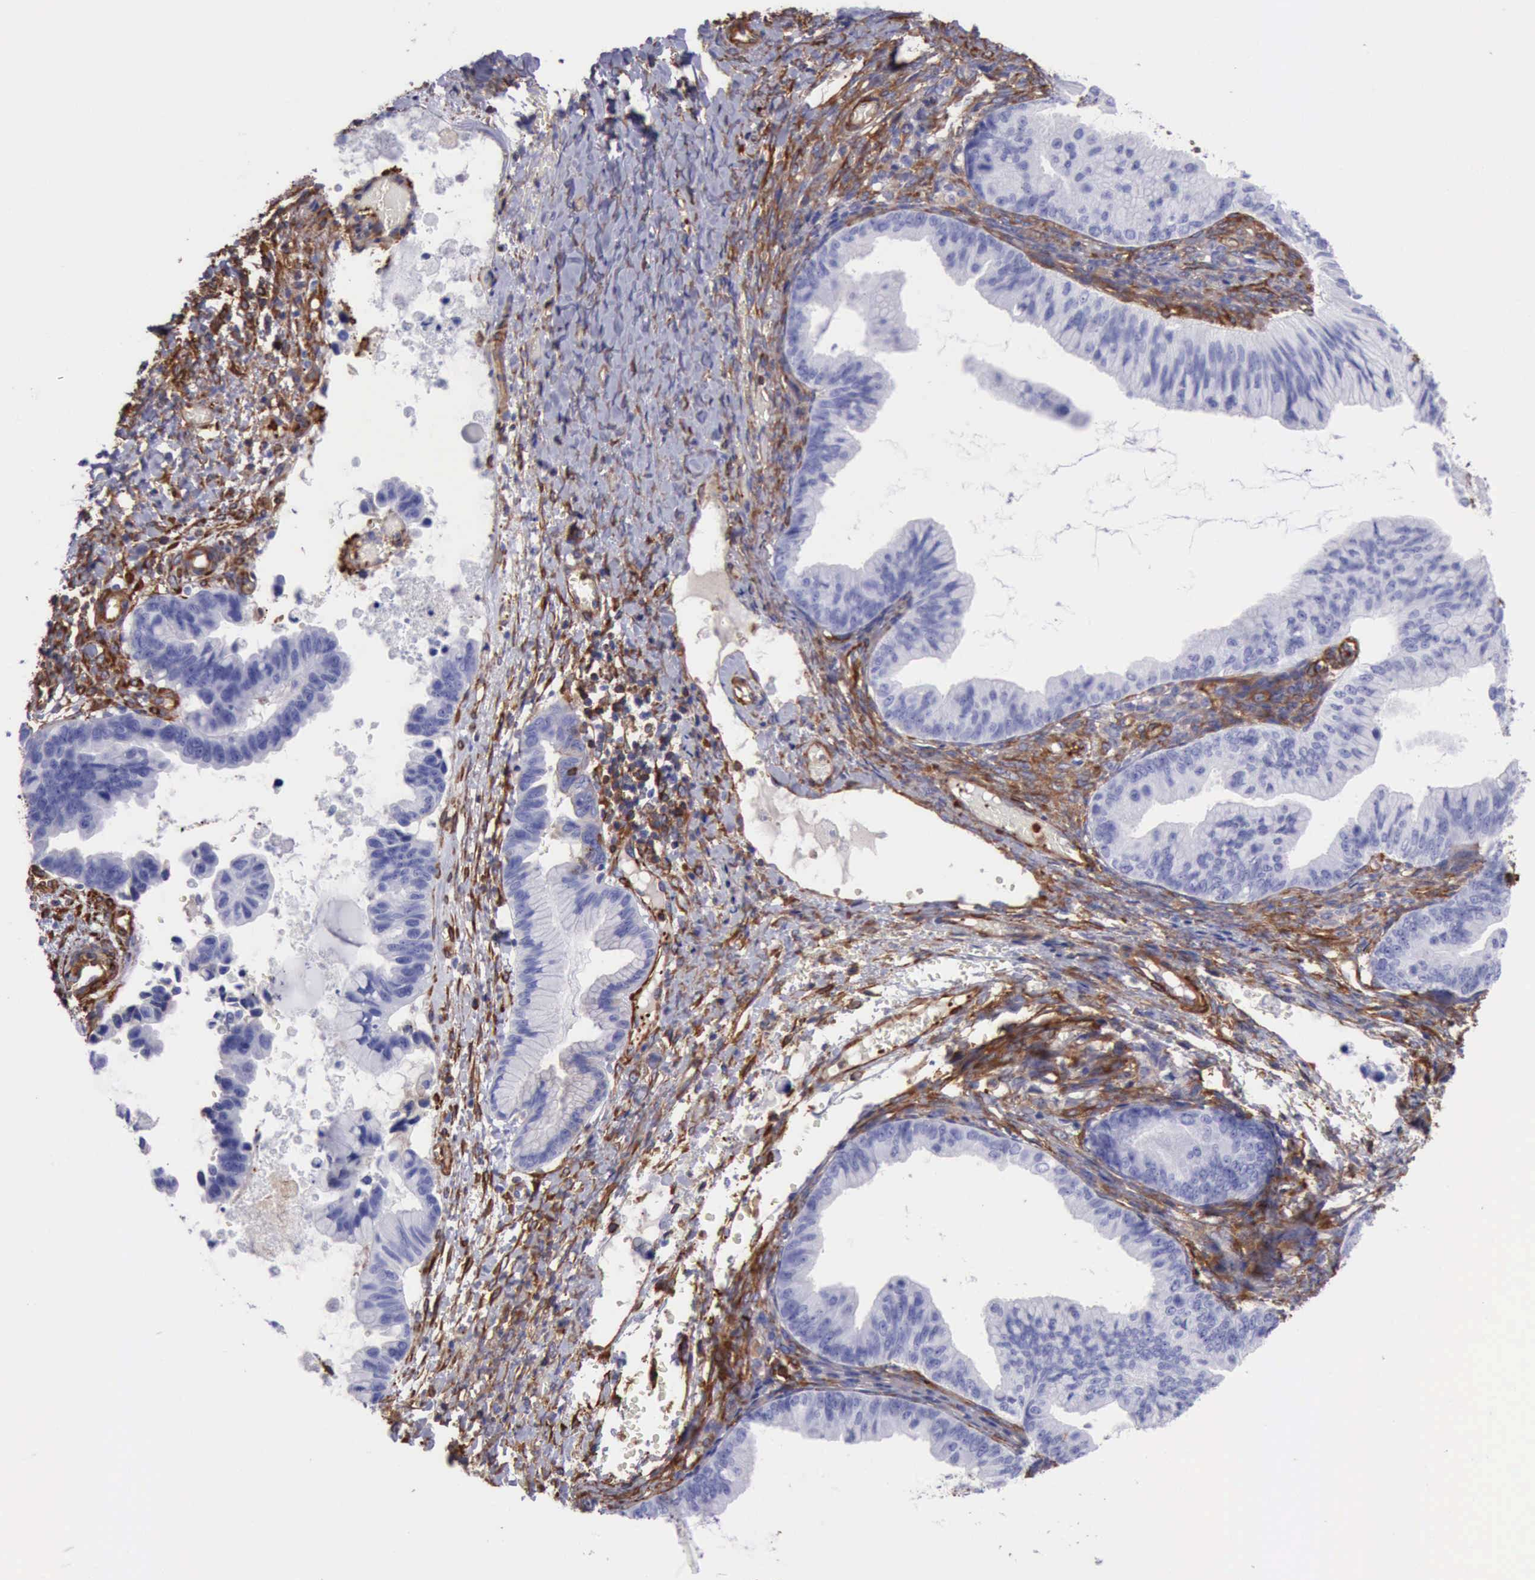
{"staining": {"intensity": "negative", "quantity": "none", "location": "none"}, "tissue": "ovarian cancer", "cell_type": "Tumor cells", "image_type": "cancer", "snomed": [{"axis": "morphology", "description": "Cystadenocarcinoma, mucinous, NOS"}, {"axis": "topography", "description": "Ovary"}], "caption": "Immunohistochemical staining of ovarian cancer reveals no significant expression in tumor cells.", "gene": "FLNA", "patient": {"sex": "female", "age": 36}}